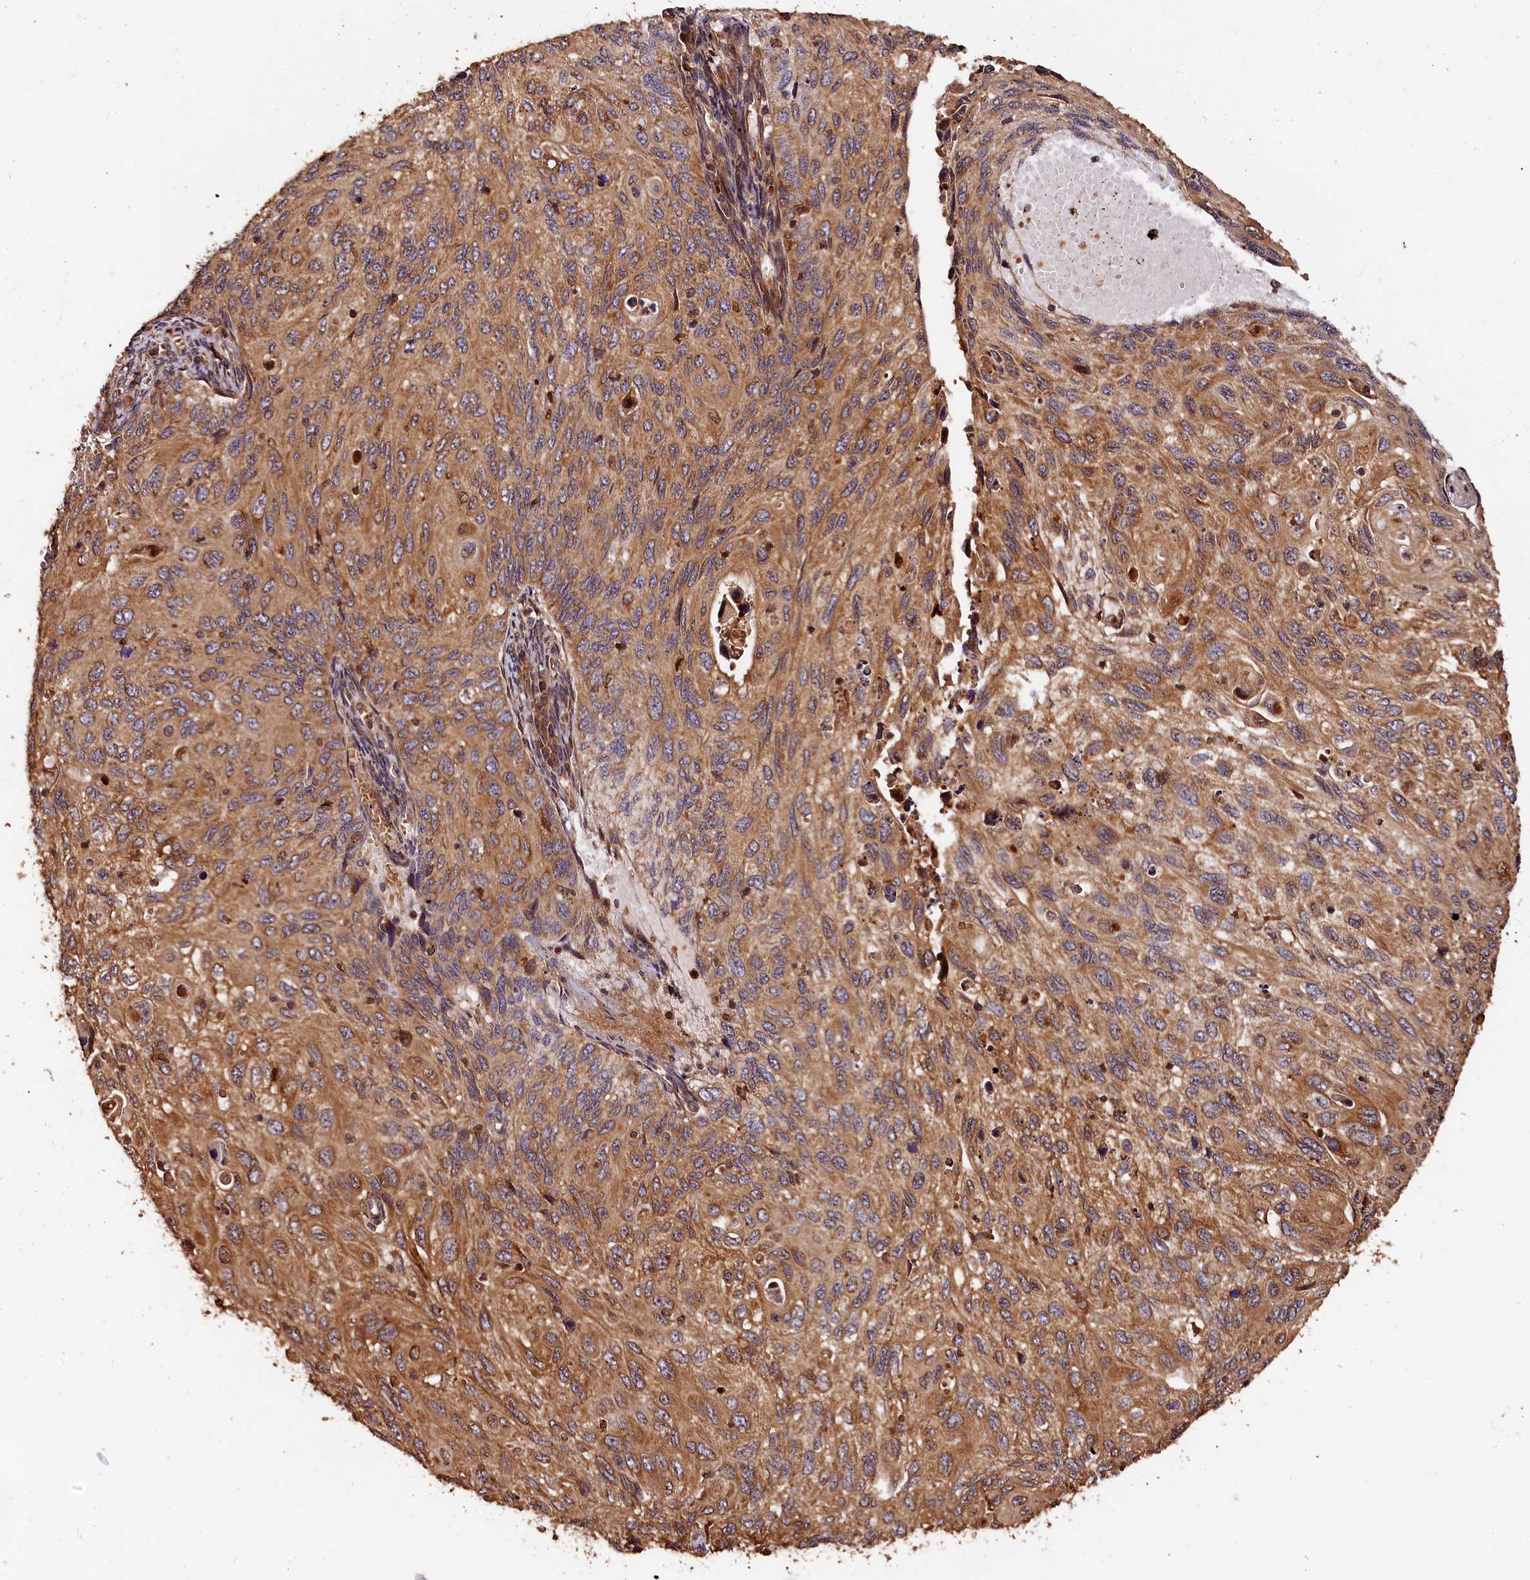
{"staining": {"intensity": "moderate", "quantity": ">75%", "location": "cytoplasmic/membranous"}, "tissue": "cervical cancer", "cell_type": "Tumor cells", "image_type": "cancer", "snomed": [{"axis": "morphology", "description": "Squamous cell carcinoma, NOS"}, {"axis": "topography", "description": "Cervix"}], "caption": "Approximately >75% of tumor cells in human squamous cell carcinoma (cervical) reveal moderate cytoplasmic/membranous protein expression as visualized by brown immunohistochemical staining.", "gene": "HMOX2", "patient": {"sex": "female", "age": 70}}